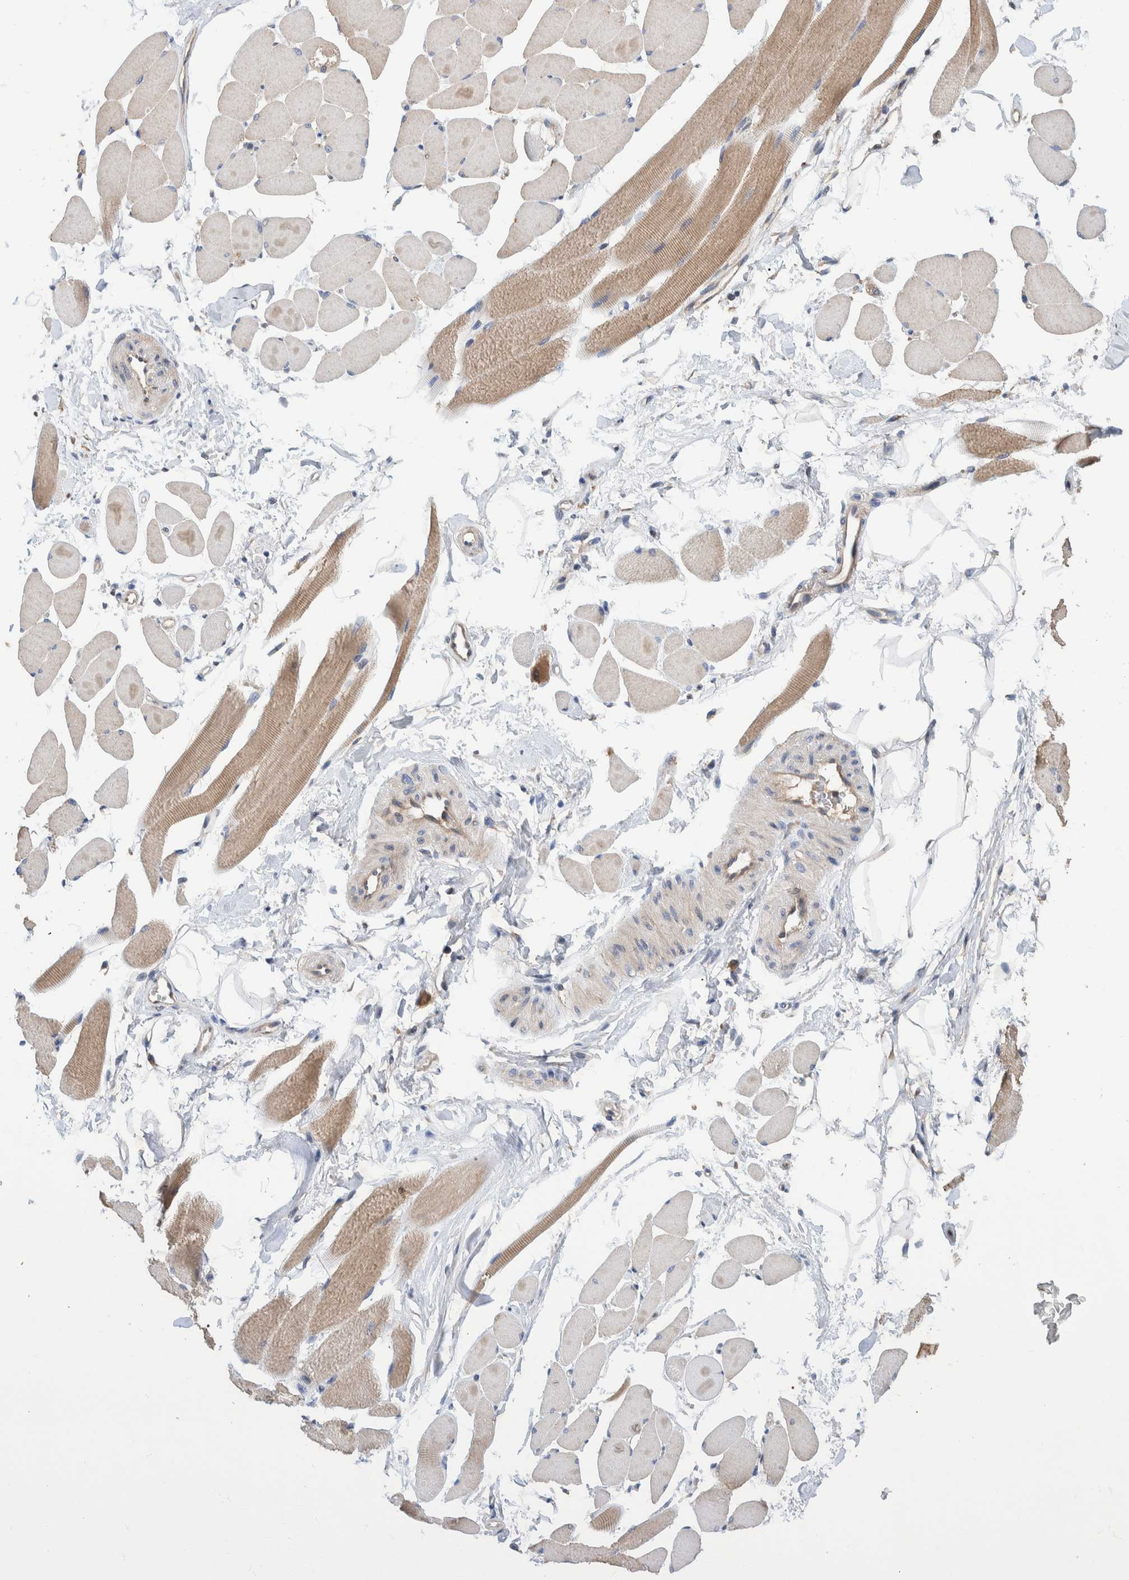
{"staining": {"intensity": "moderate", "quantity": "25%-75%", "location": "cytoplasmic/membranous"}, "tissue": "skeletal muscle", "cell_type": "Myocytes", "image_type": "normal", "snomed": [{"axis": "morphology", "description": "Normal tissue, NOS"}, {"axis": "topography", "description": "Skeletal muscle"}, {"axis": "topography", "description": "Peripheral nerve tissue"}], "caption": "This is a histology image of immunohistochemistry (IHC) staining of unremarkable skeletal muscle, which shows moderate positivity in the cytoplasmic/membranous of myocytes.", "gene": "PLPBP", "patient": {"sex": "female", "age": 84}}